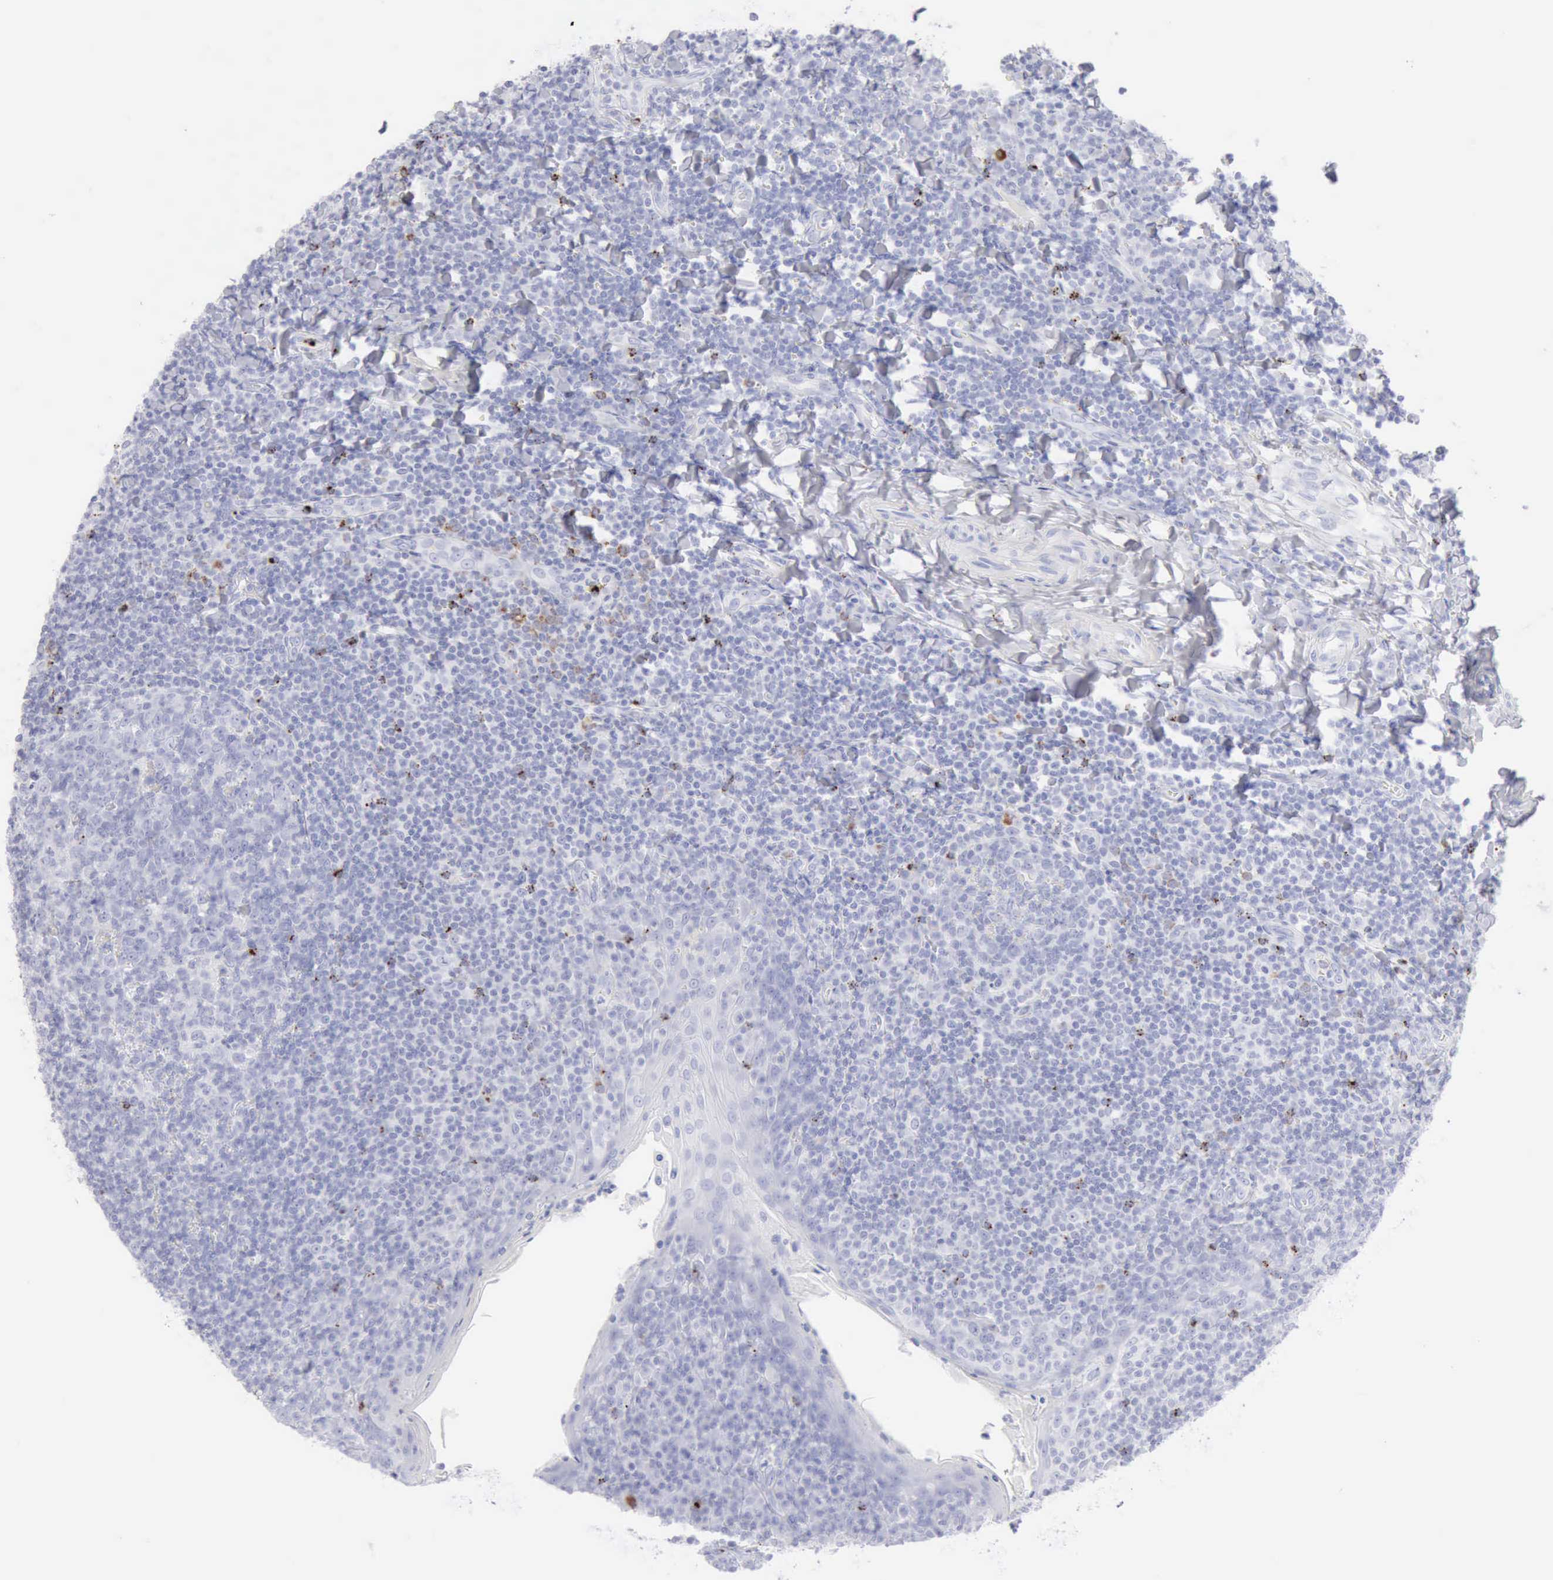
{"staining": {"intensity": "moderate", "quantity": "<25%", "location": "cytoplasmic/membranous,nuclear"}, "tissue": "tonsil", "cell_type": "Germinal center cells", "image_type": "normal", "snomed": [{"axis": "morphology", "description": "Normal tissue, NOS"}, {"axis": "topography", "description": "Tonsil"}], "caption": "The histopathology image demonstrates immunohistochemical staining of unremarkable tonsil. There is moderate cytoplasmic/membranous,nuclear expression is identified in approximately <25% of germinal center cells.", "gene": "GZMB", "patient": {"sex": "male", "age": 31}}